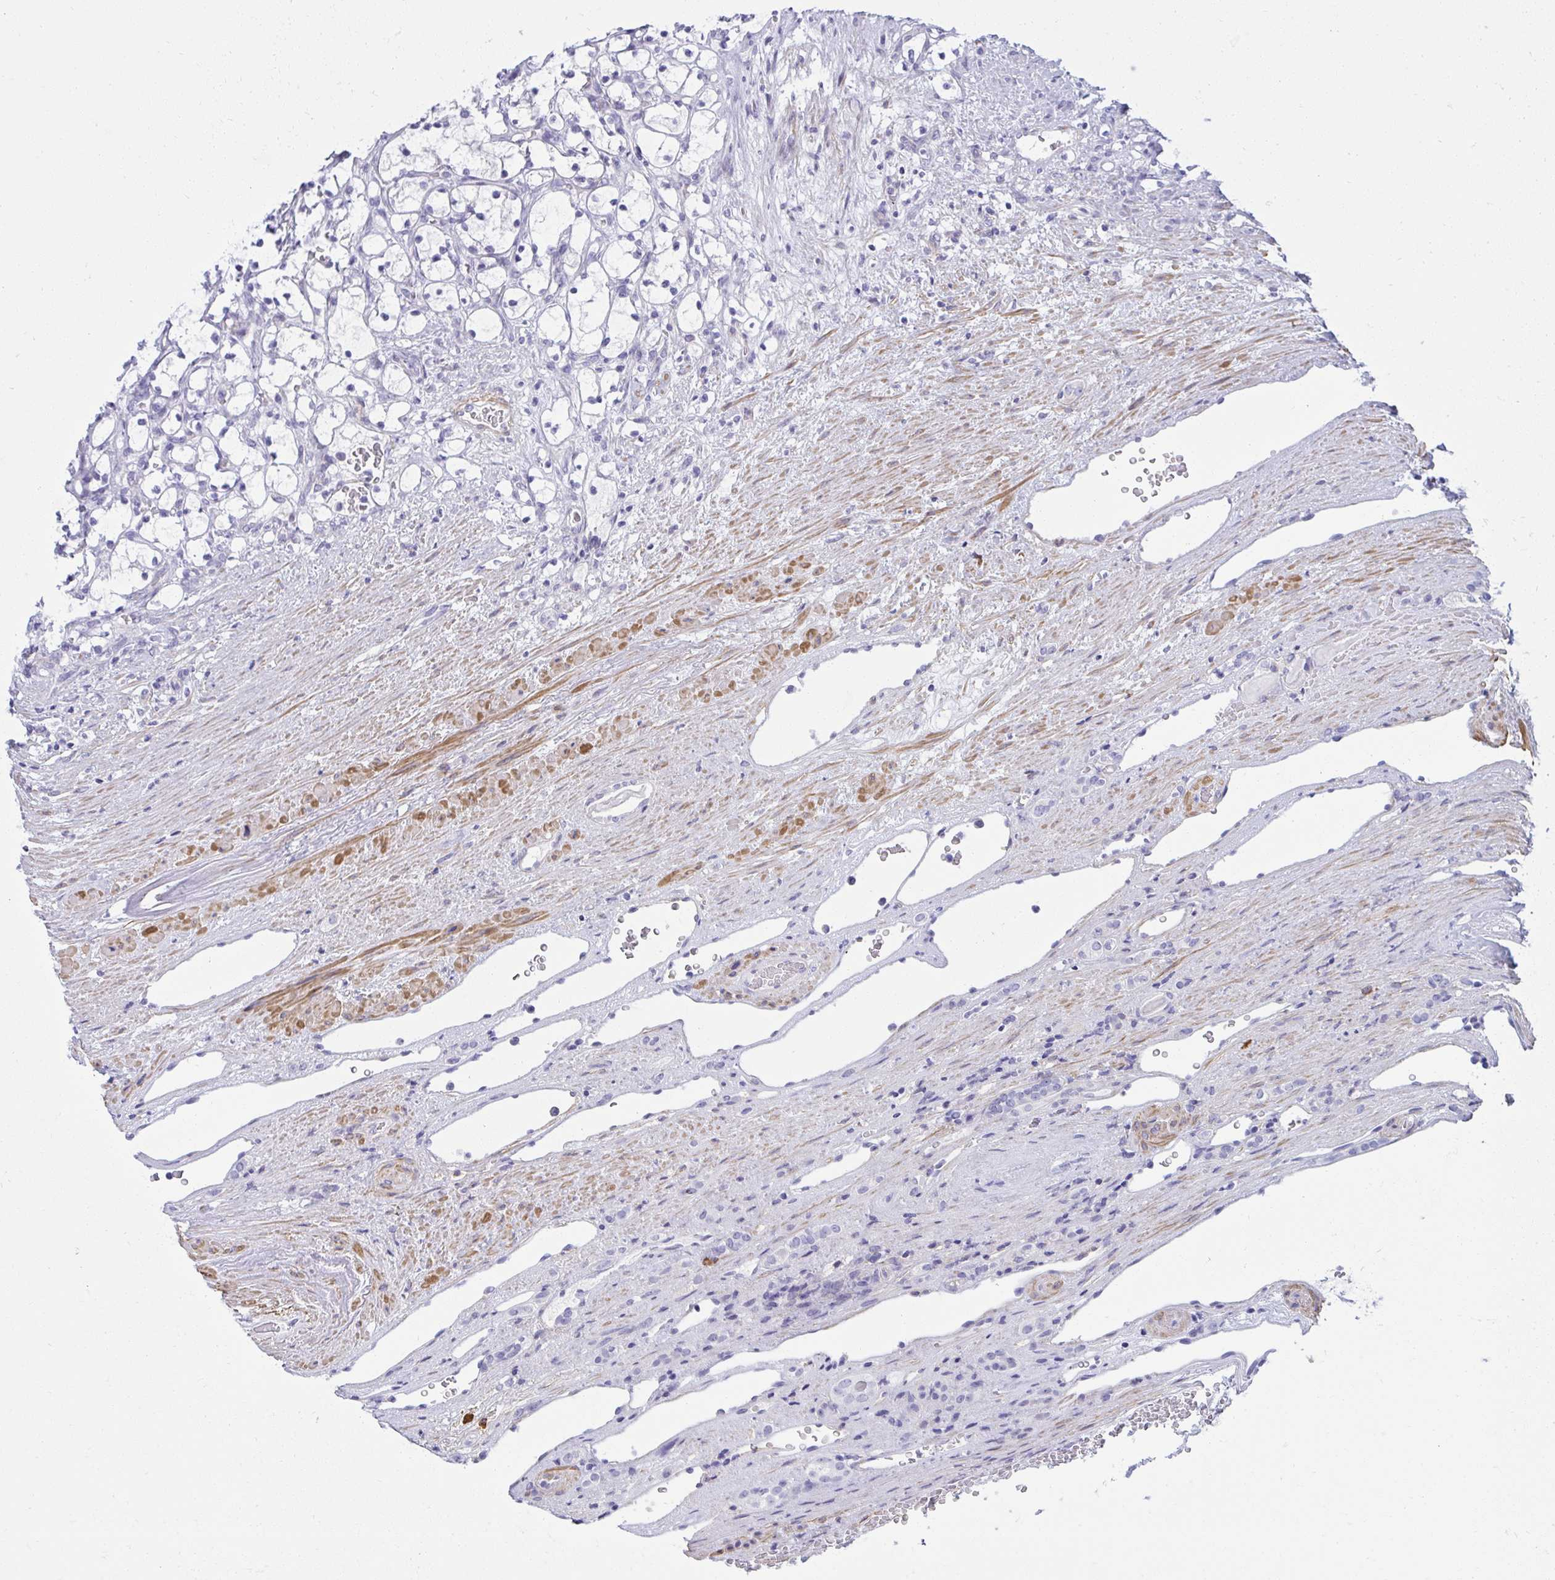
{"staining": {"intensity": "negative", "quantity": "none", "location": "none"}, "tissue": "renal cancer", "cell_type": "Tumor cells", "image_type": "cancer", "snomed": [{"axis": "morphology", "description": "Adenocarcinoma, NOS"}, {"axis": "topography", "description": "Kidney"}], "caption": "This histopathology image is of renal cancer stained with immunohistochemistry (IHC) to label a protein in brown with the nuclei are counter-stained blue. There is no staining in tumor cells.", "gene": "PUS7L", "patient": {"sex": "female", "age": 69}}